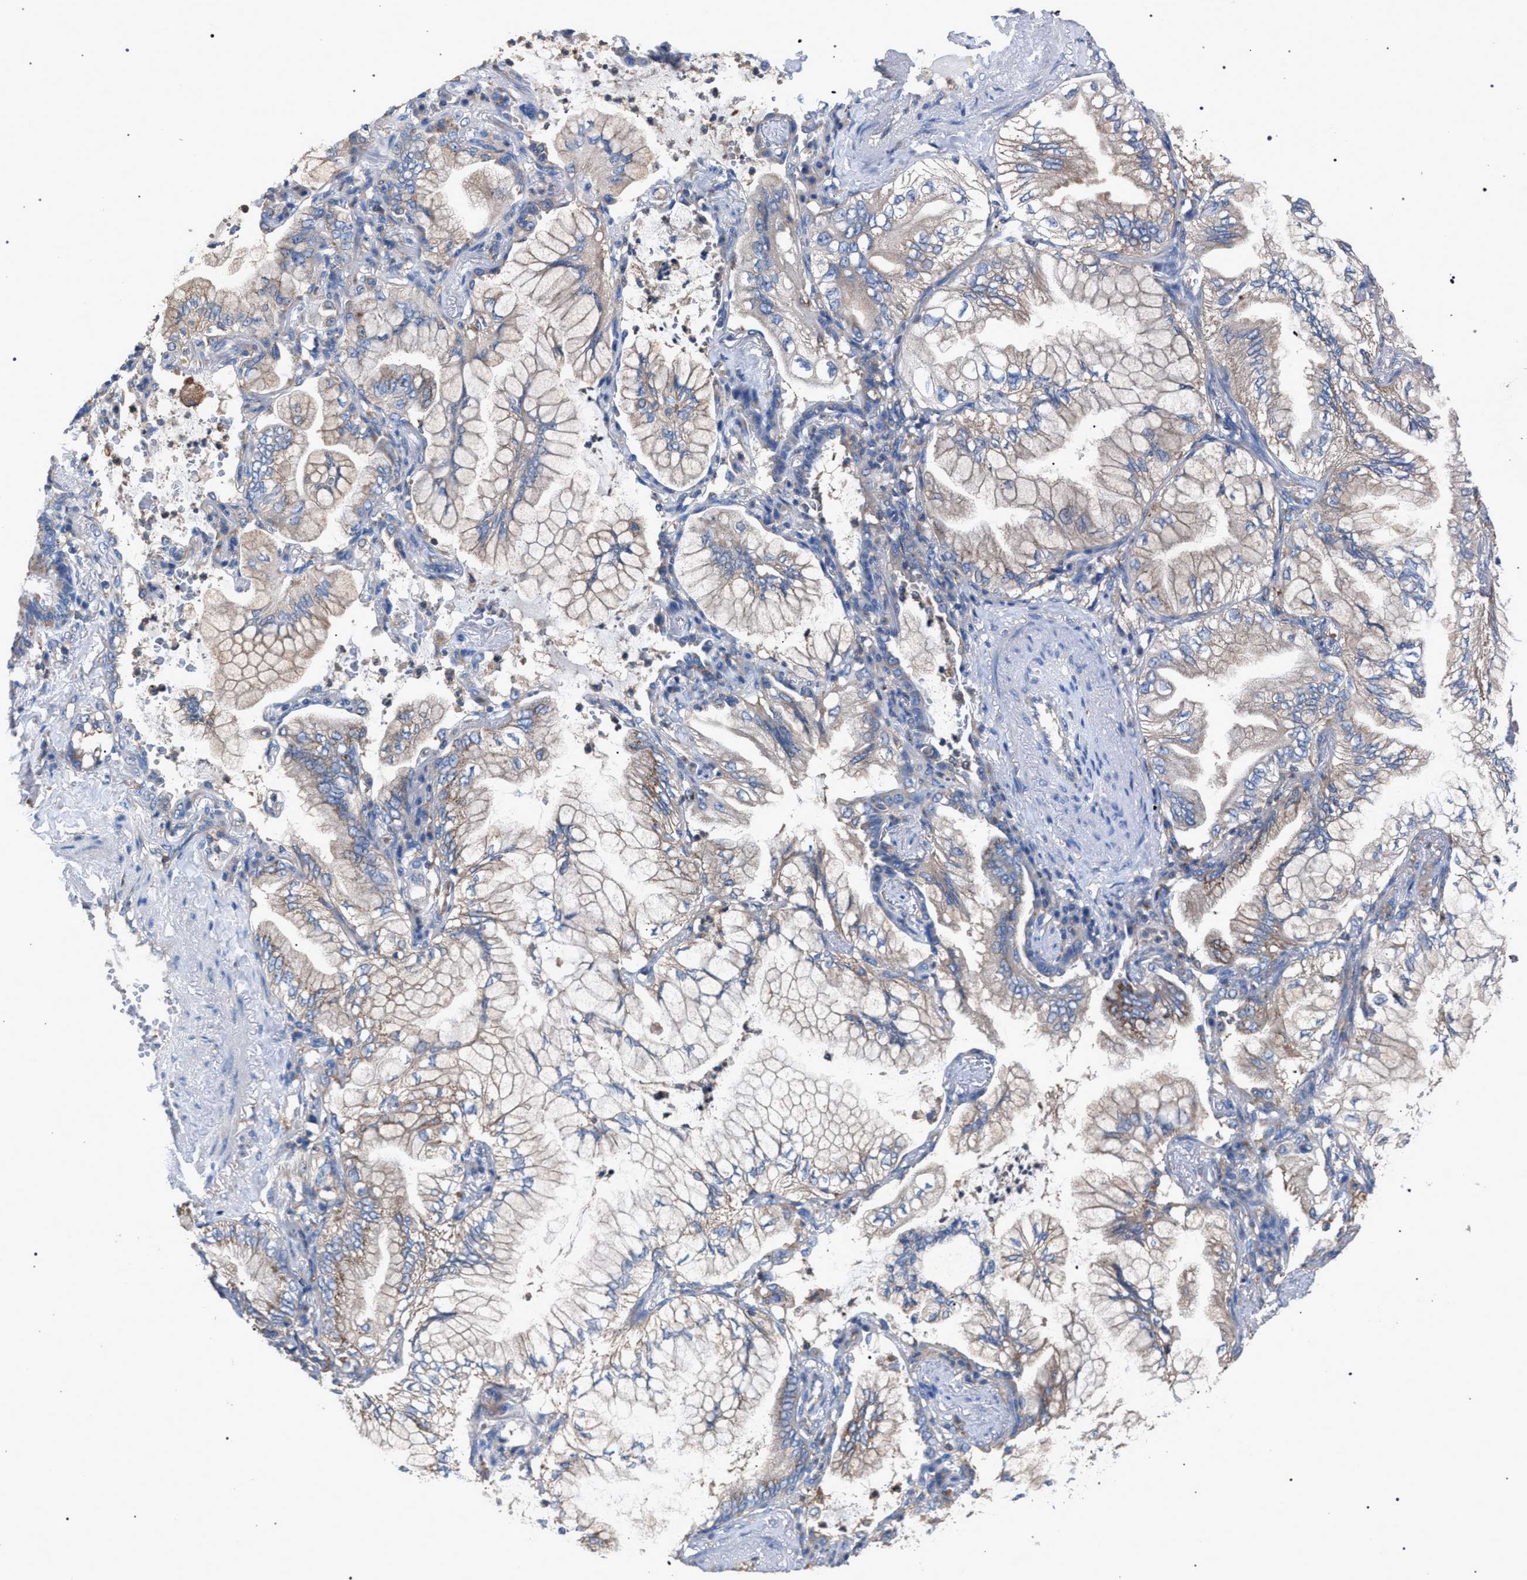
{"staining": {"intensity": "weak", "quantity": "<25%", "location": "cytoplasmic/membranous"}, "tissue": "lung cancer", "cell_type": "Tumor cells", "image_type": "cancer", "snomed": [{"axis": "morphology", "description": "Adenocarcinoma, NOS"}, {"axis": "topography", "description": "Lung"}], "caption": "This is an immunohistochemistry photomicrograph of human lung adenocarcinoma. There is no expression in tumor cells.", "gene": "ATP6V0A1", "patient": {"sex": "female", "age": 70}}